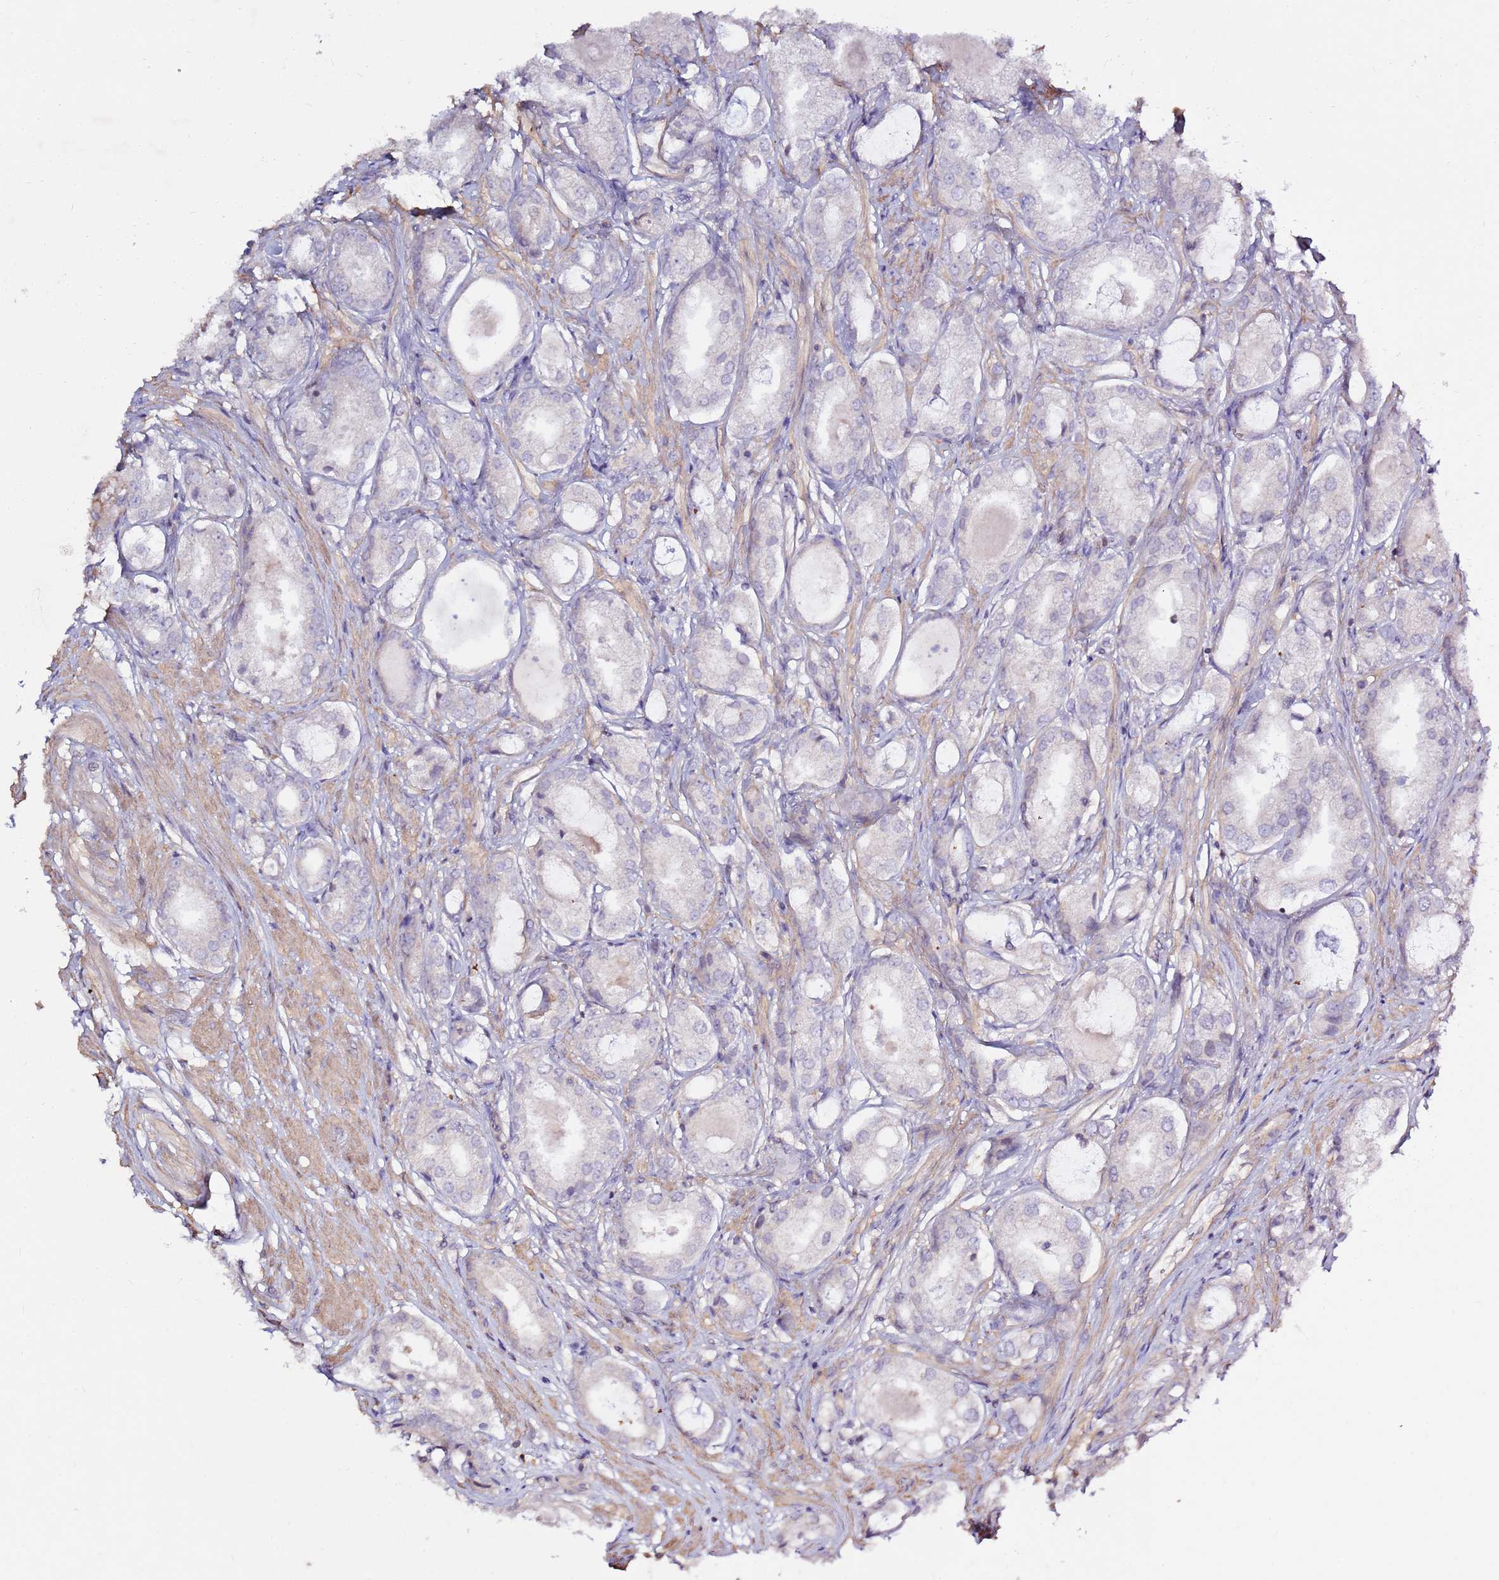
{"staining": {"intensity": "negative", "quantity": "none", "location": "none"}, "tissue": "prostate cancer", "cell_type": "Tumor cells", "image_type": "cancer", "snomed": [{"axis": "morphology", "description": "Adenocarcinoma, Low grade"}, {"axis": "topography", "description": "Prostate"}], "caption": "Micrograph shows no significant protein staining in tumor cells of prostate cancer (adenocarcinoma (low-grade)).", "gene": "EVA1B", "patient": {"sex": "male", "age": 68}}